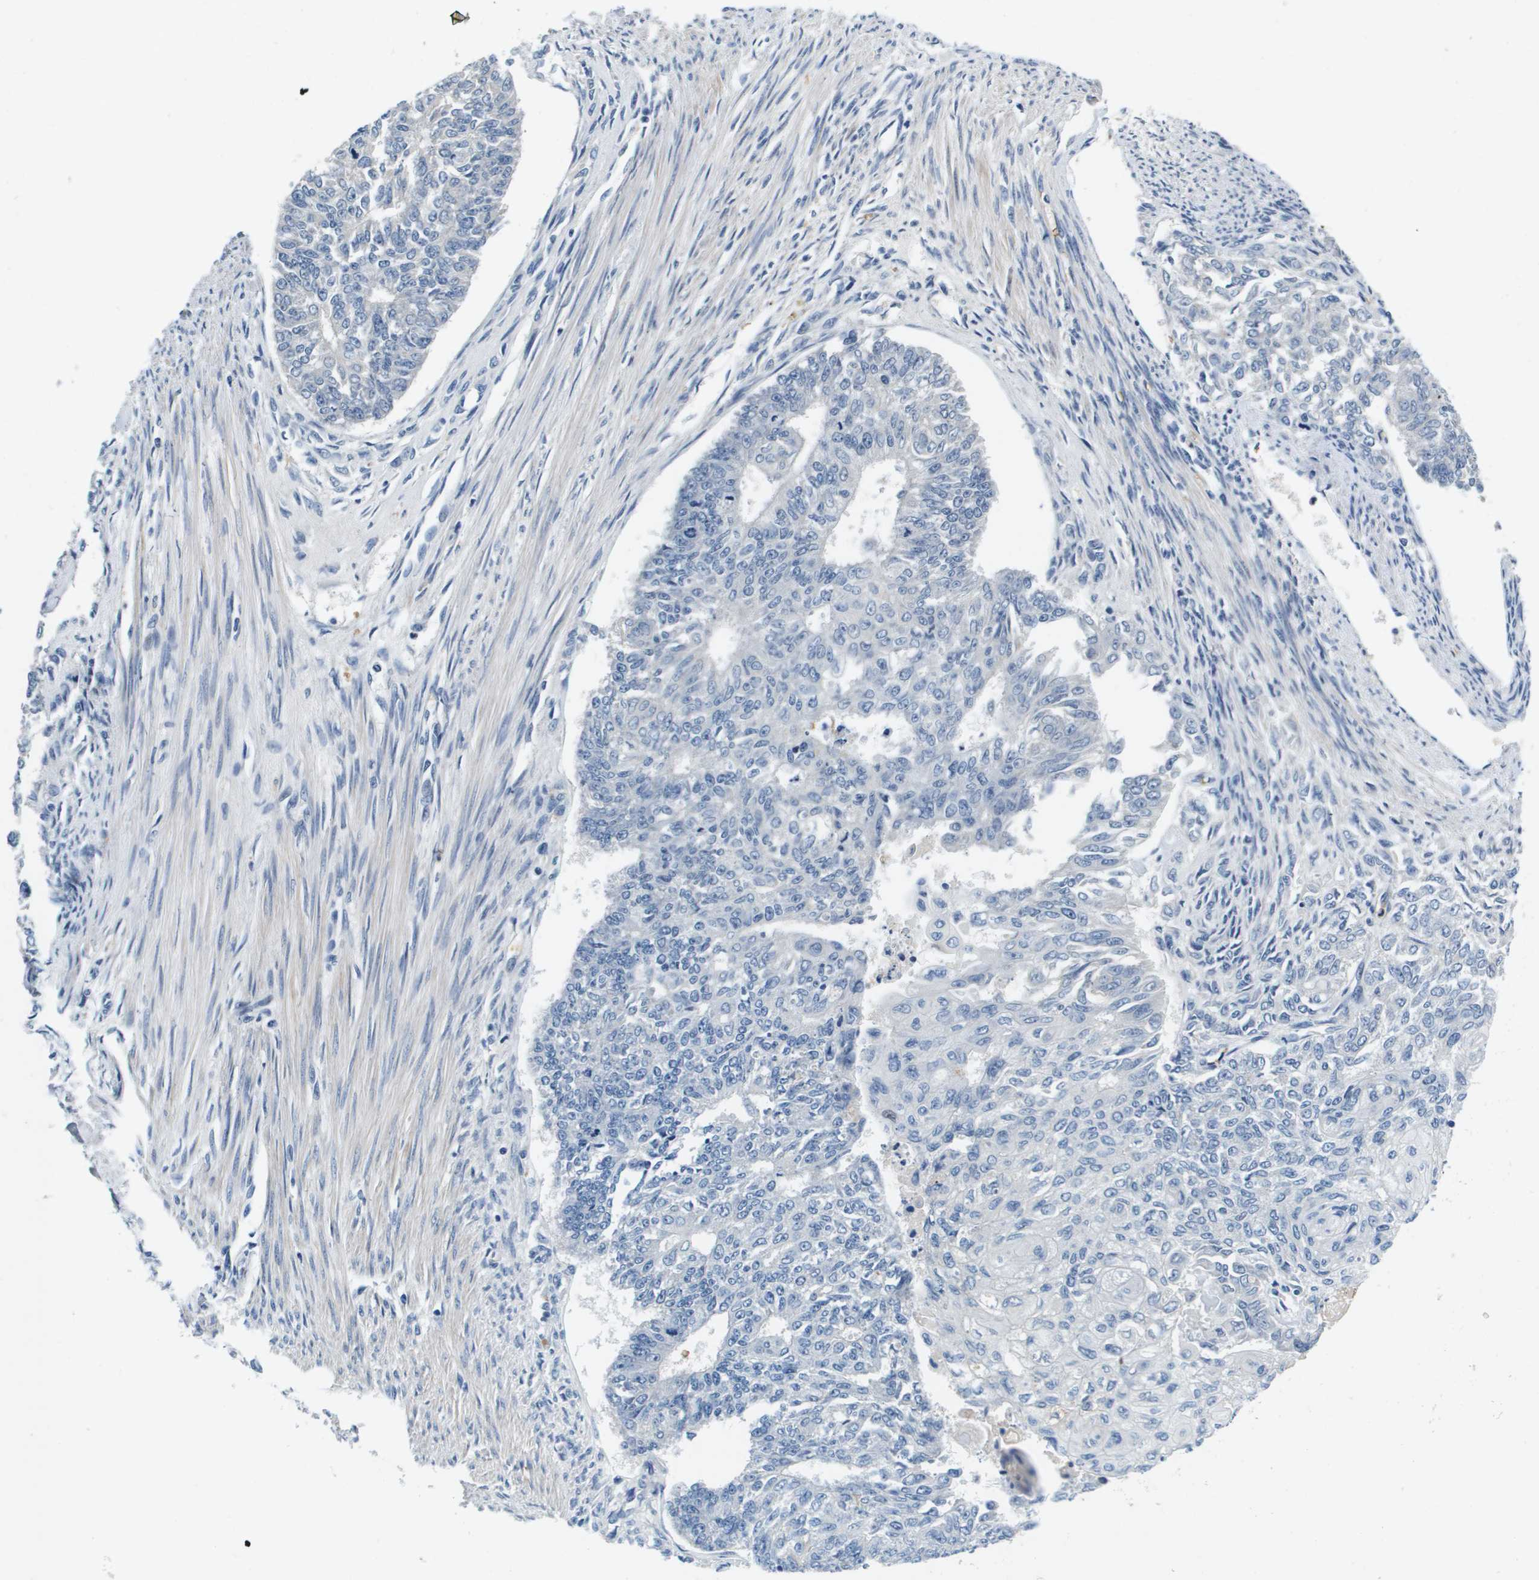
{"staining": {"intensity": "negative", "quantity": "none", "location": "none"}, "tissue": "endometrial cancer", "cell_type": "Tumor cells", "image_type": "cancer", "snomed": [{"axis": "morphology", "description": "Adenocarcinoma, NOS"}, {"axis": "topography", "description": "Endometrium"}], "caption": "High power microscopy micrograph of an immunohistochemistry micrograph of adenocarcinoma (endometrial), revealing no significant expression in tumor cells.", "gene": "KCNQ5", "patient": {"sex": "female", "age": 32}}